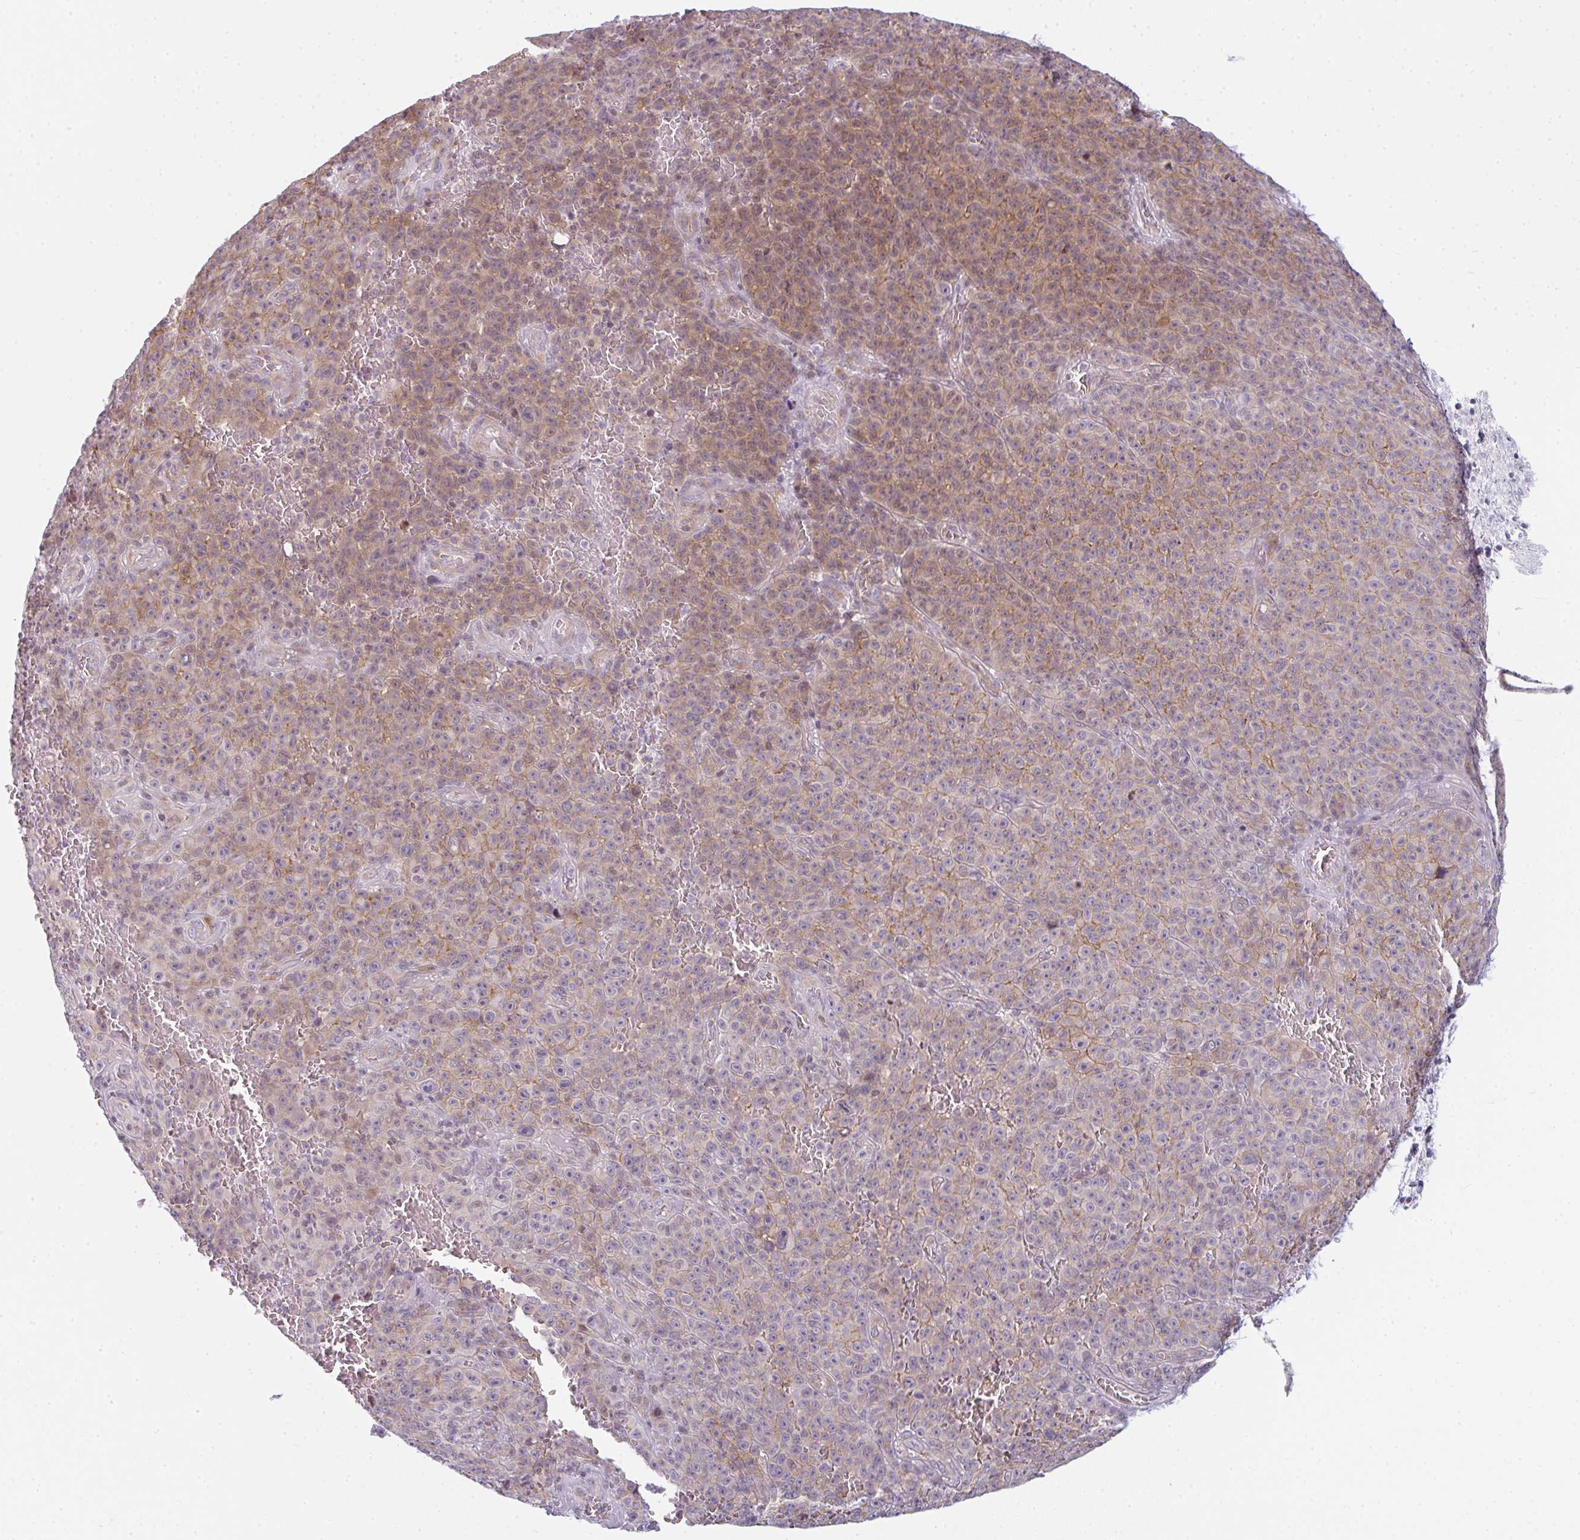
{"staining": {"intensity": "weak", "quantity": "<25%", "location": "cytoplasmic/membranous"}, "tissue": "melanoma", "cell_type": "Tumor cells", "image_type": "cancer", "snomed": [{"axis": "morphology", "description": "Malignant melanoma, NOS"}, {"axis": "topography", "description": "Skin"}], "caption": "This photomicrograph is of malignant melanoma stained with immunohistochemistry (IHC) to label a protein in brown with the nuclei are counter-stained blue. There is no expression in tumor cells. Brightfield microscopy of immunohistochemistry stained with DAB (brown) and hematoxylin (blue), captured at high magnification.", "gene": "TMEM237", "patient": {"sex": "female", "age": 82}}